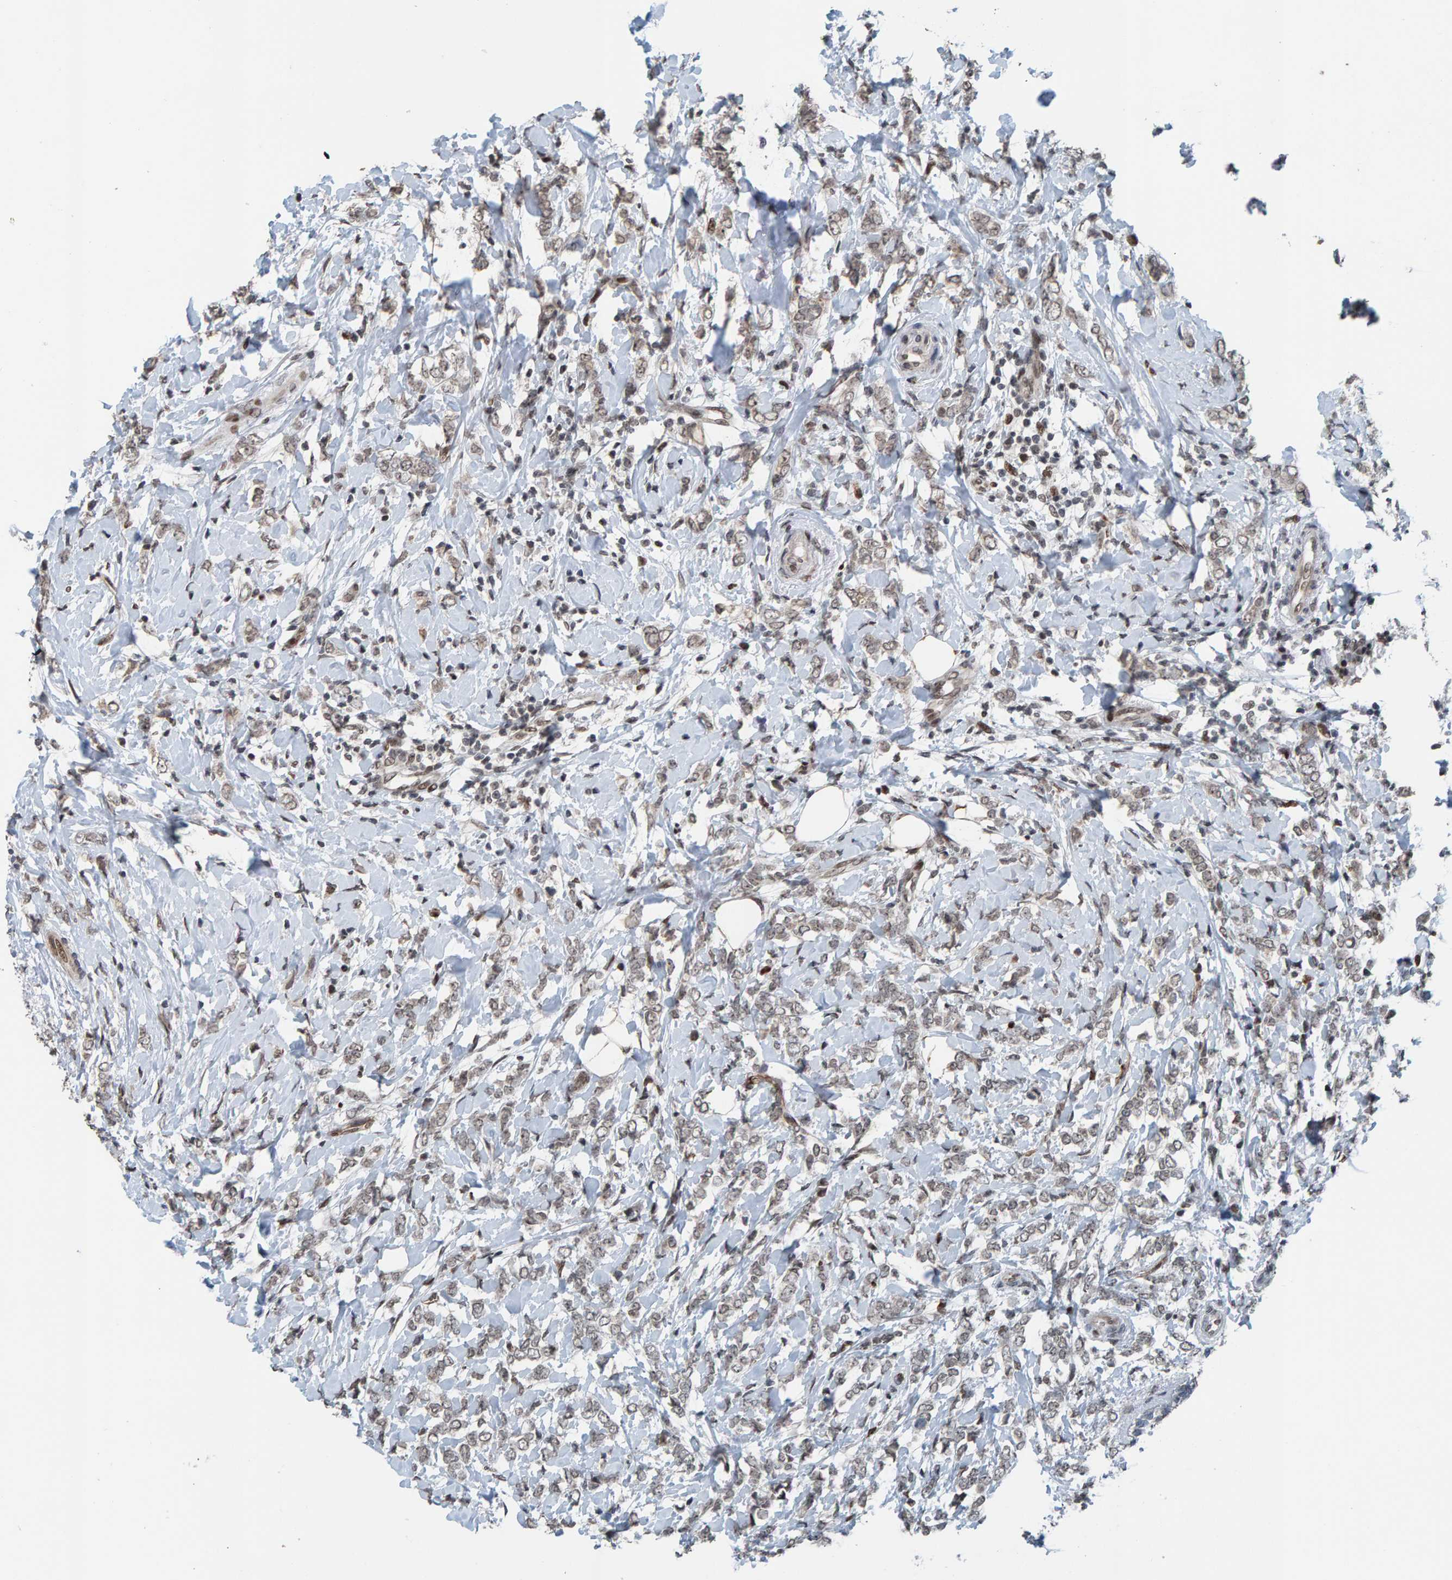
{"staining": {"intensity": "weak", "quantity": ">75%", "location": "cytoplasmic/membranous"}, "tissue": "breast cancer", "cell_type": "Tumor cells", "image_type": "cancer", "snomed": [{"axis": "morphology", "description": "Normal tissue, NOS"}, {"axis": "morphology", "description": "Lobular carcinoma"}, {"axis": "topography", "description": "Breast"}], "caption": "Immunohistochemistry (DAB (3,3'-diaminobenzidine)) staining of breast cancer (lobular carcinoma) shows weak cytoplasmic/membranous protein expression in about >75% of tumor cells.", "gene": "ZNF366", "patient": {"sex": "female", "age": 47}}